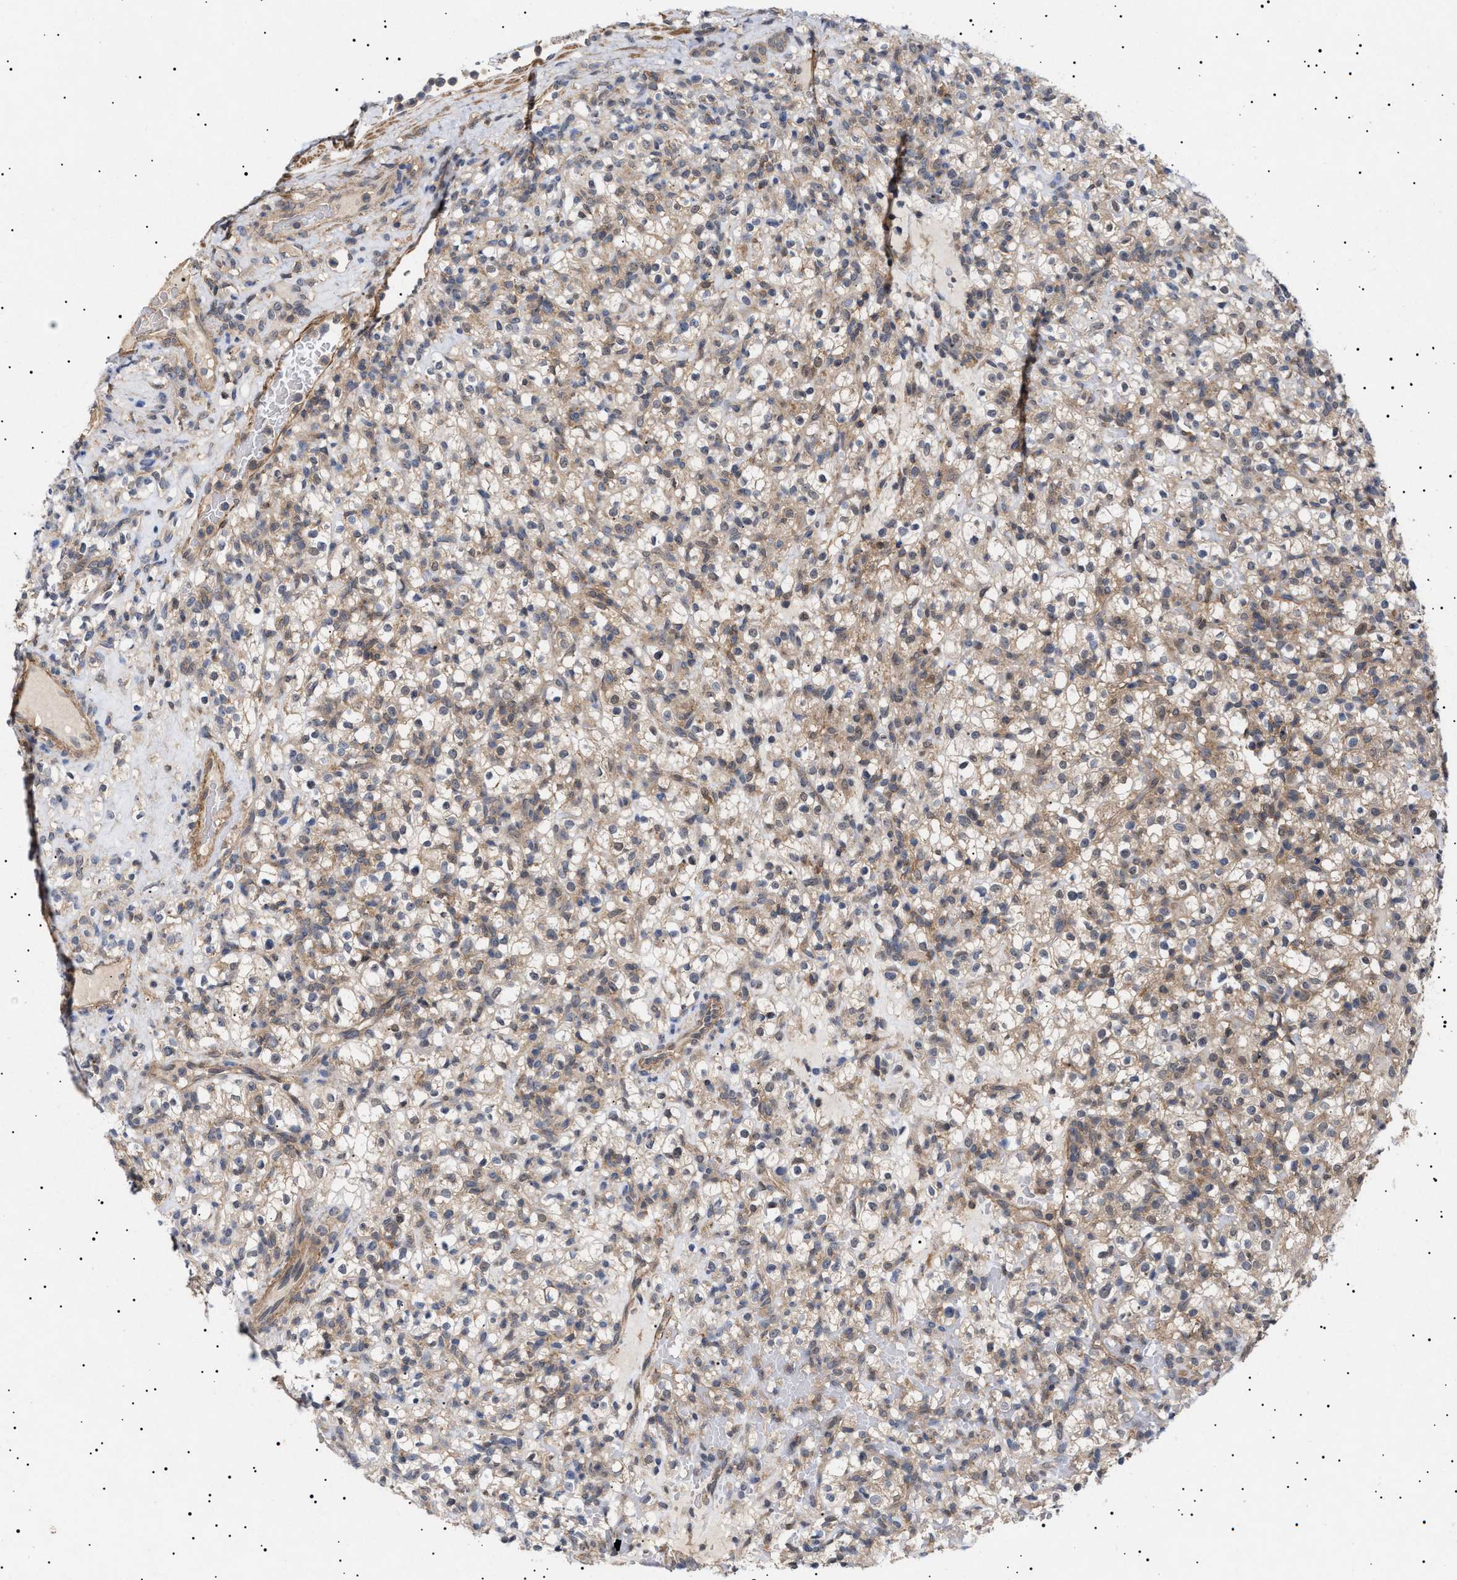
{"staining": {"intensity": "weak", "quantity": ">75%", "location": "cytoplasmic/membranous"}, "tissue": "renal cancer", "cell_type": "Tumor cells", "image_type": "cancer", "snomed": [{"axis": "morphology", "description": "Normal tissue, NOS"}, {"axis": "morphology", "description": "Adenocarcinoma, NOS"}, {"axis": "topography", "description": "Kidney"}], "caption": "There is low levels of weak cytoplasmic/membranous staining in tumor cells of renal cancer (adenocarcinoma), as demonstrated by immunohistochemical staining (brown color).", "gene": "NPLOC4", "patient": {"sex": "female", "age": 72}}